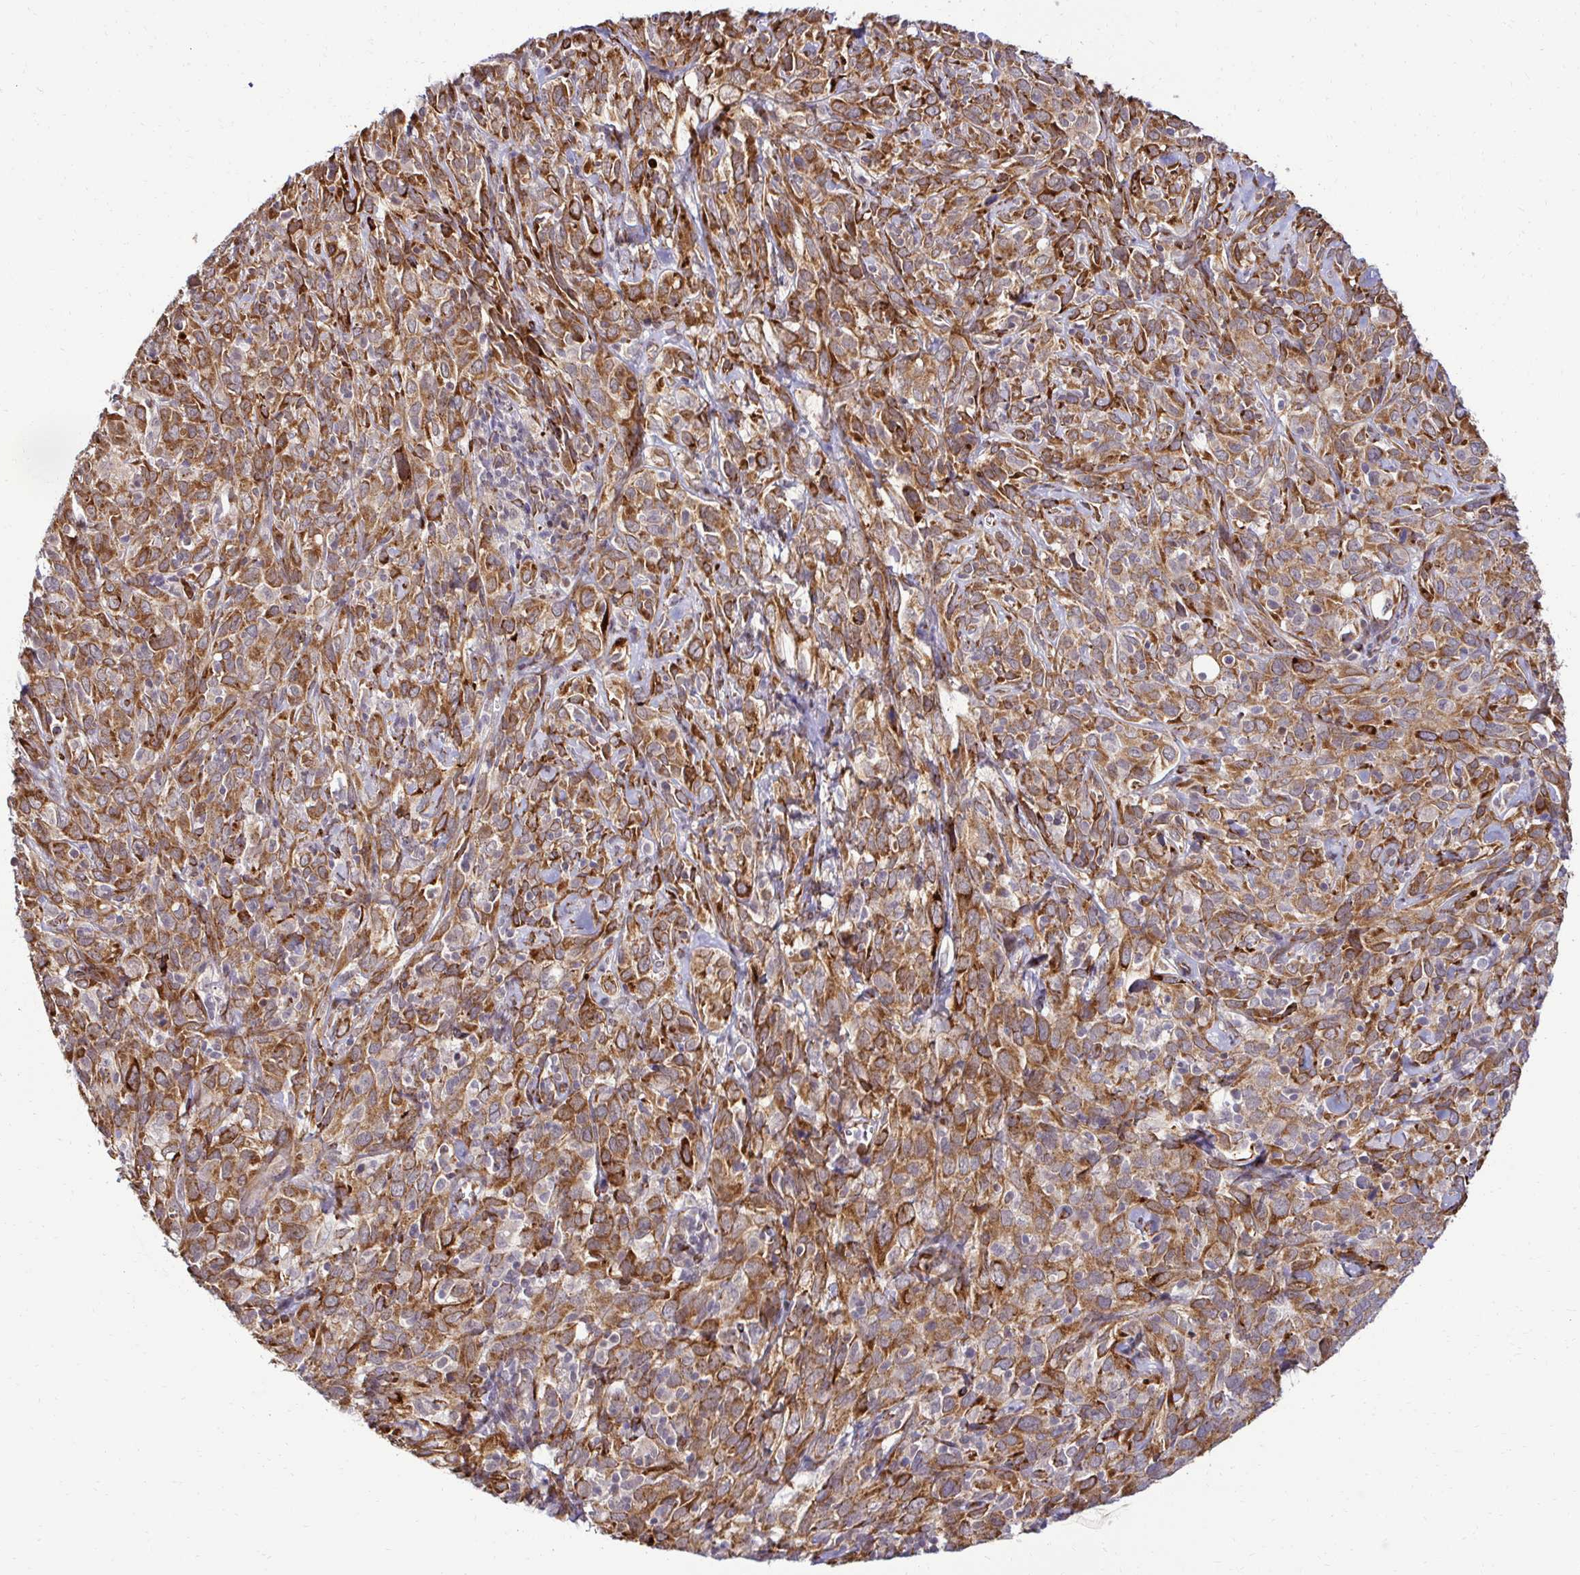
{"staining": {"intensity": "moderate", "quantity": ">75%", "location": "cytoplasmic/membranous"}, "tissue": "cervical cancer", "cell_type": "Tumor cells", "image_type": "cancer", "snomed": [{"axis": "morphology", "description": "Normal tissue, NOS"}, {"axis": "morphology", "description": "Squamous cell carcinoma, NOS"}, {"axis": "topography", "description": "Cervix"}], "caption": "Protein staining of cervical cancer tissue exhibits moderate cytoplasmic/membranous expression in approximately >75% of tumor cells.", "gene": "HPS1", "patient": {"sex": "female", "age": 51}}